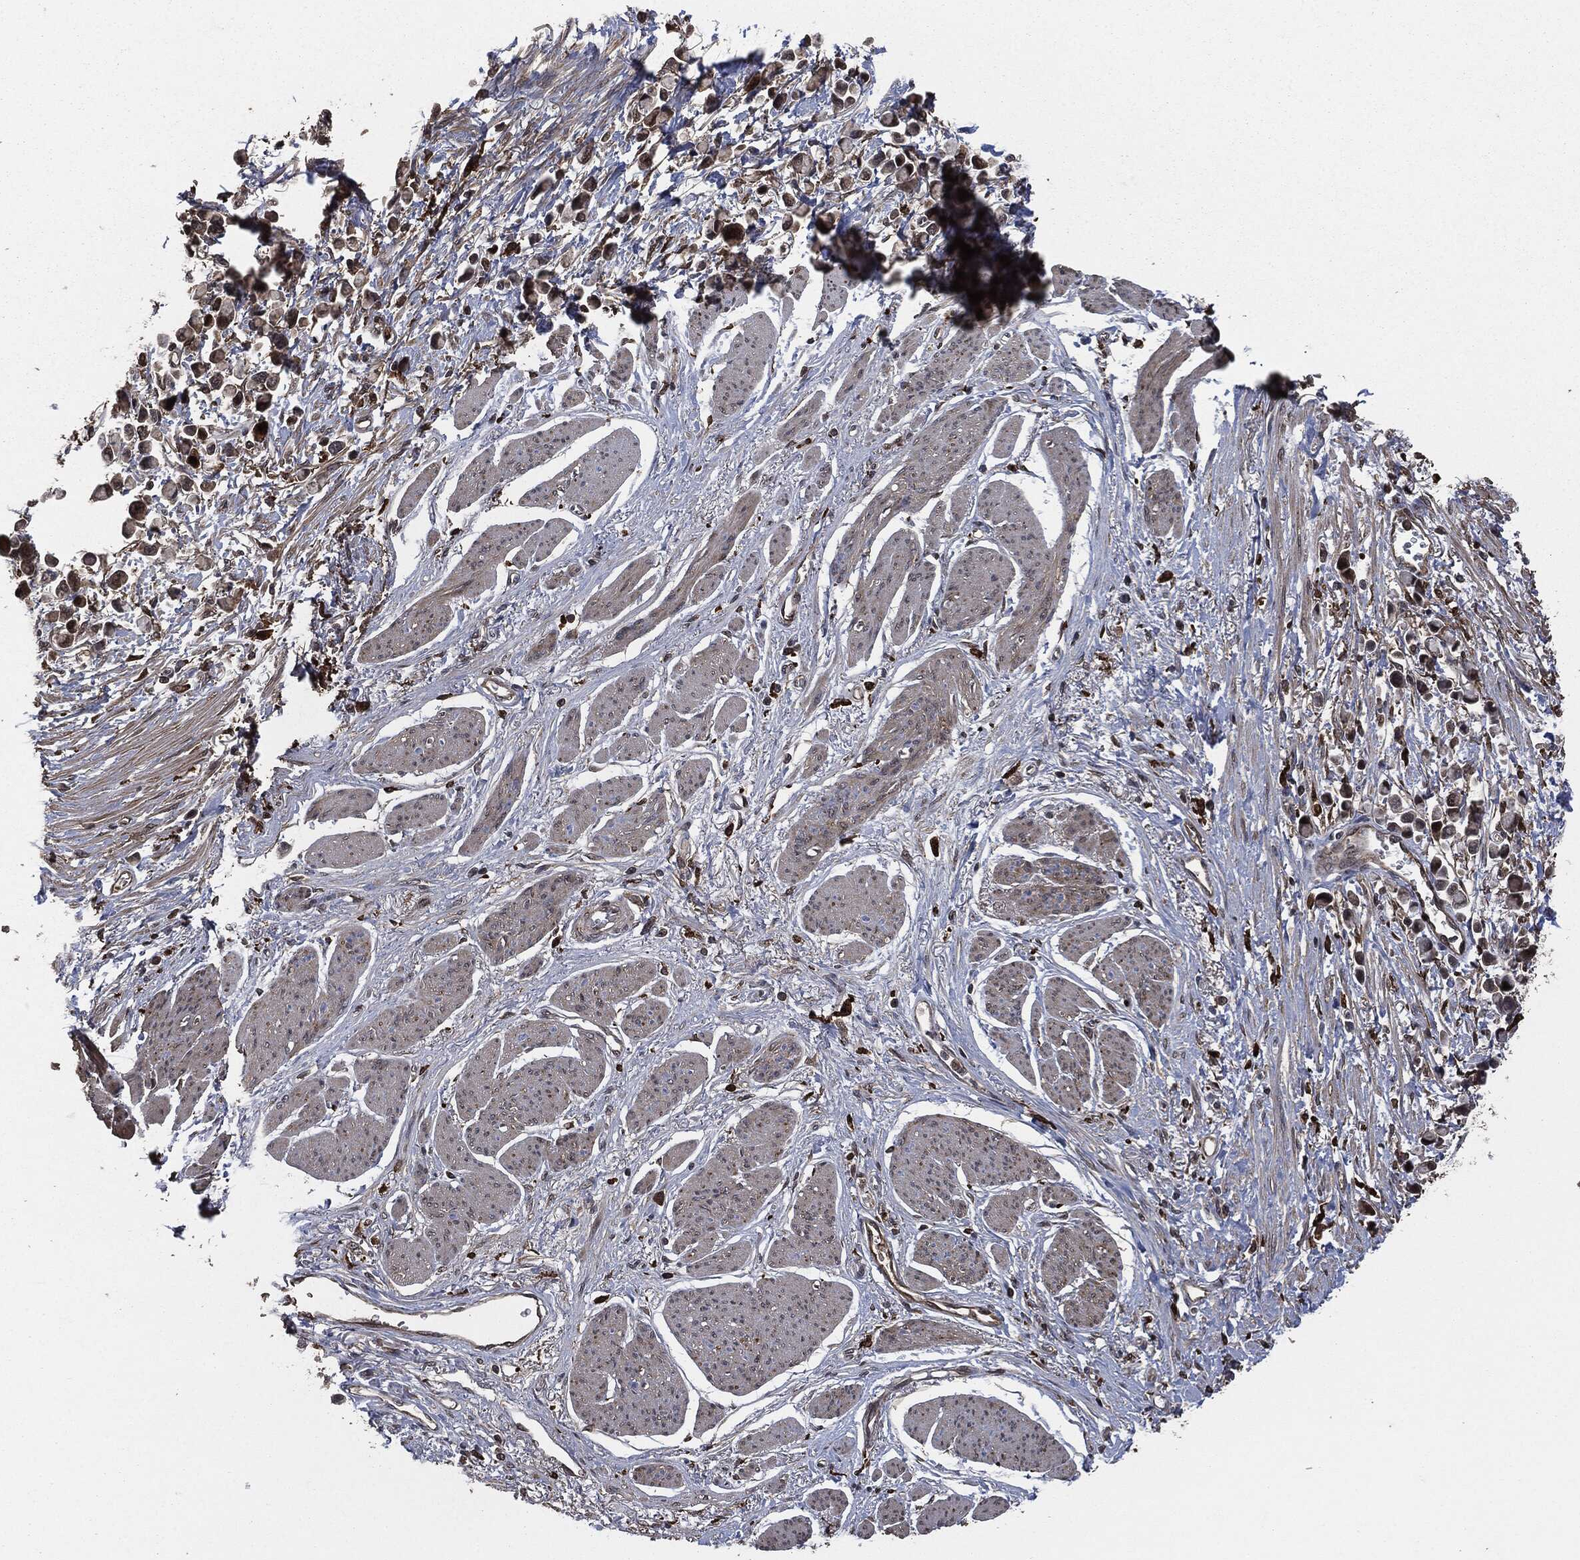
{"staining": {"intensity": "negative", "quantity": "none", "location": "none"}, "tissue": "stomach cancer", "cell_type": "Tumor cells", "image_type": "cancer", "snomed": [{"axis": "morphology", "description": "Adenocarcinoma, NOS"}, {"axis": "topography", "description": "Stomach"}], "caption": "An immunohistochemistry (IHC) image of adenocarcinoma (stomach) is shown. There is no staining in tumor cells of adenocarcinoma (stomach).", "gene": "CRABP2", "patient": {"sex": "female", "age": 81}}